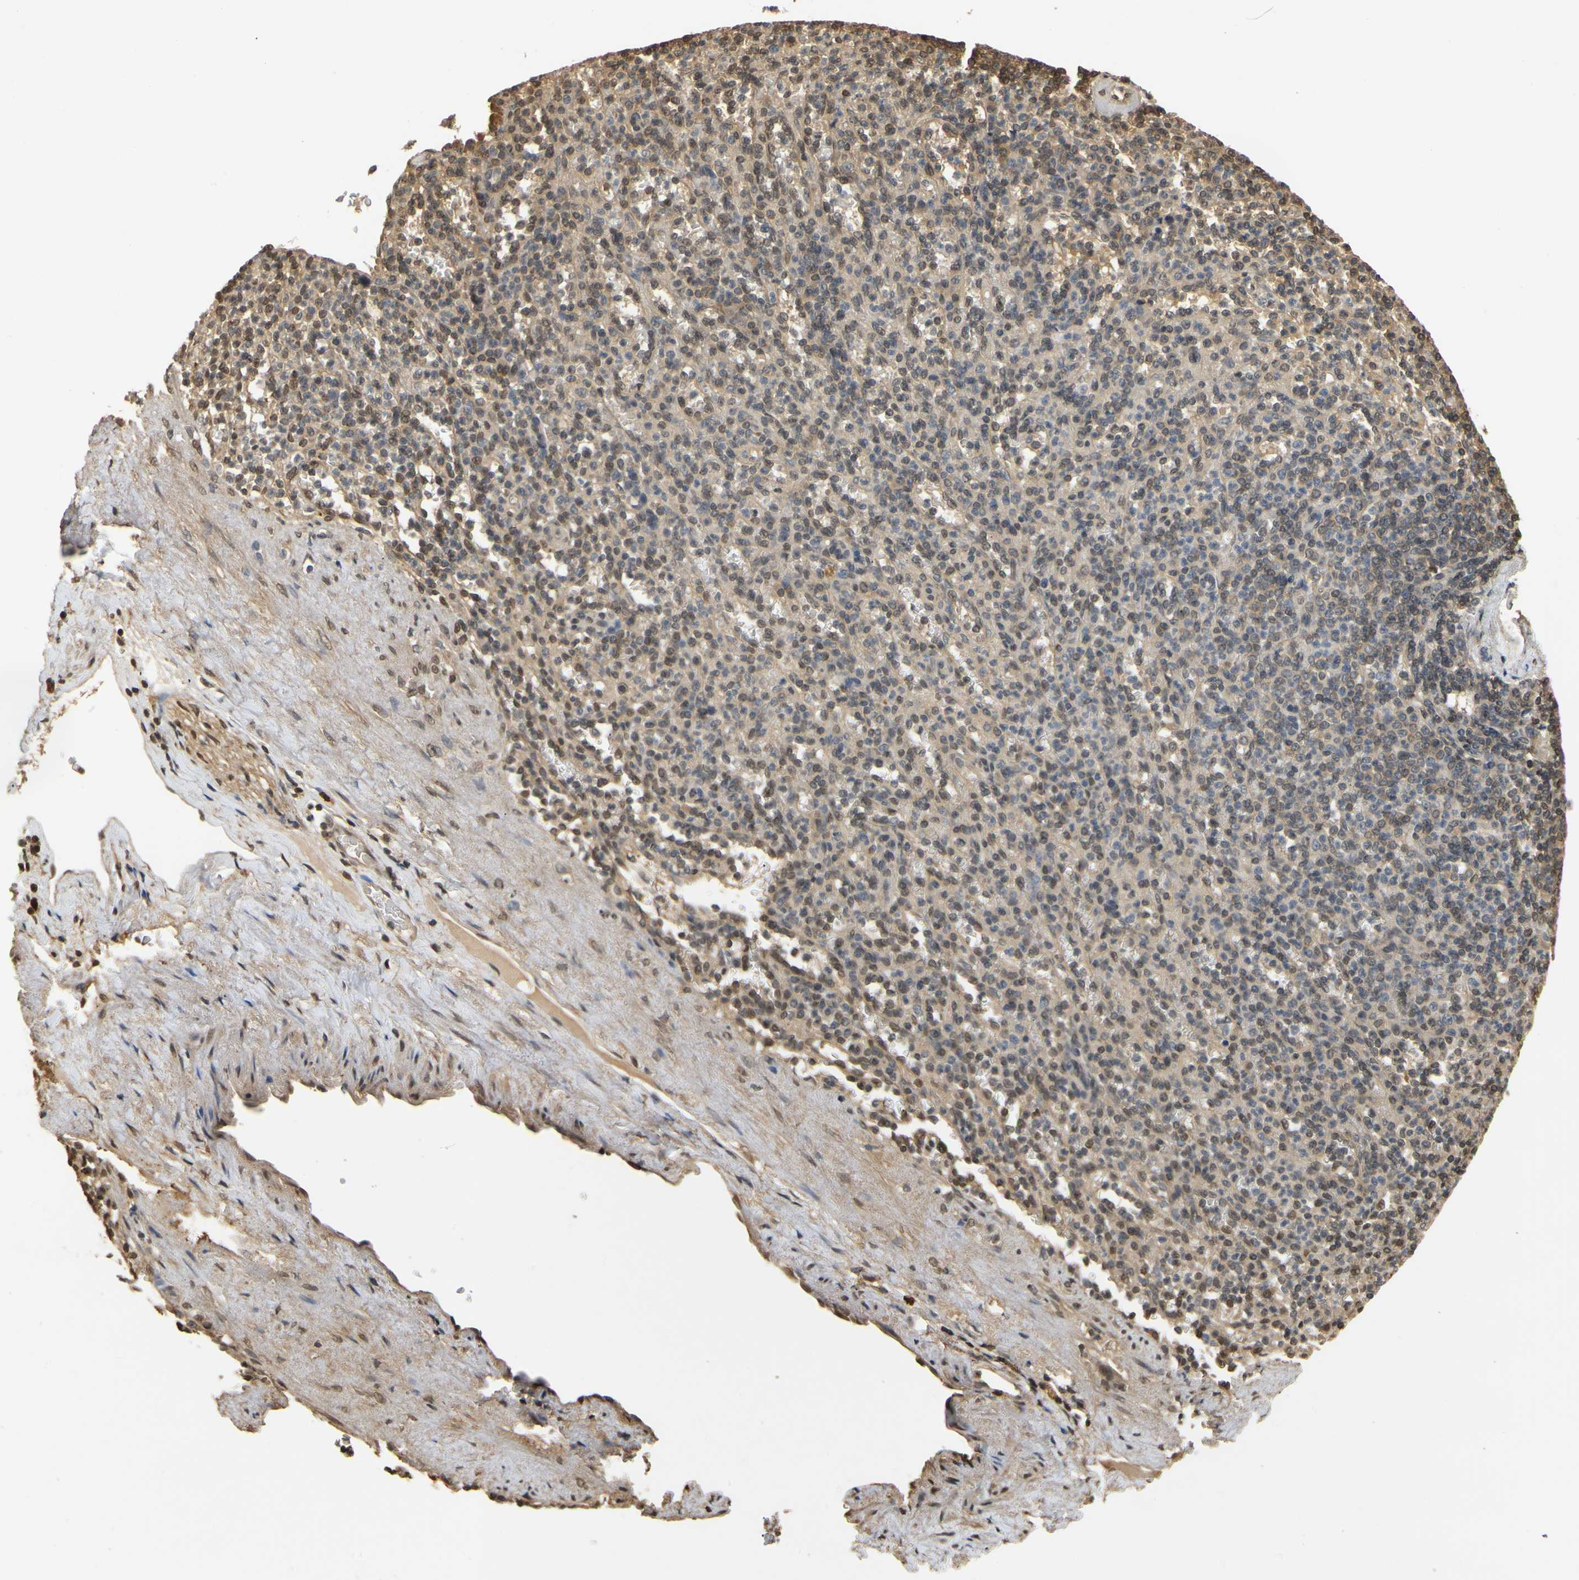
{"staining": {"intensity": "weak", "quantity": ">75%", "location": "cytoplasmic/membranous"}, "tissue": "spleen", "cell_type": "Cells in red pulp", "image_type": "normal", "snomed": [{"axis": "morphology", "description": "Normal tissue, NOS"}, {"axis": "topography", "description": "Spleen"}], "caption": "Protein expression analysis of normal human spleen reveals weak cytoplasmic/membranous staining in approximately >75% of cells in red pulp.", "gene": "SOD1", "patient": {"sex": "female", "age": 74}}